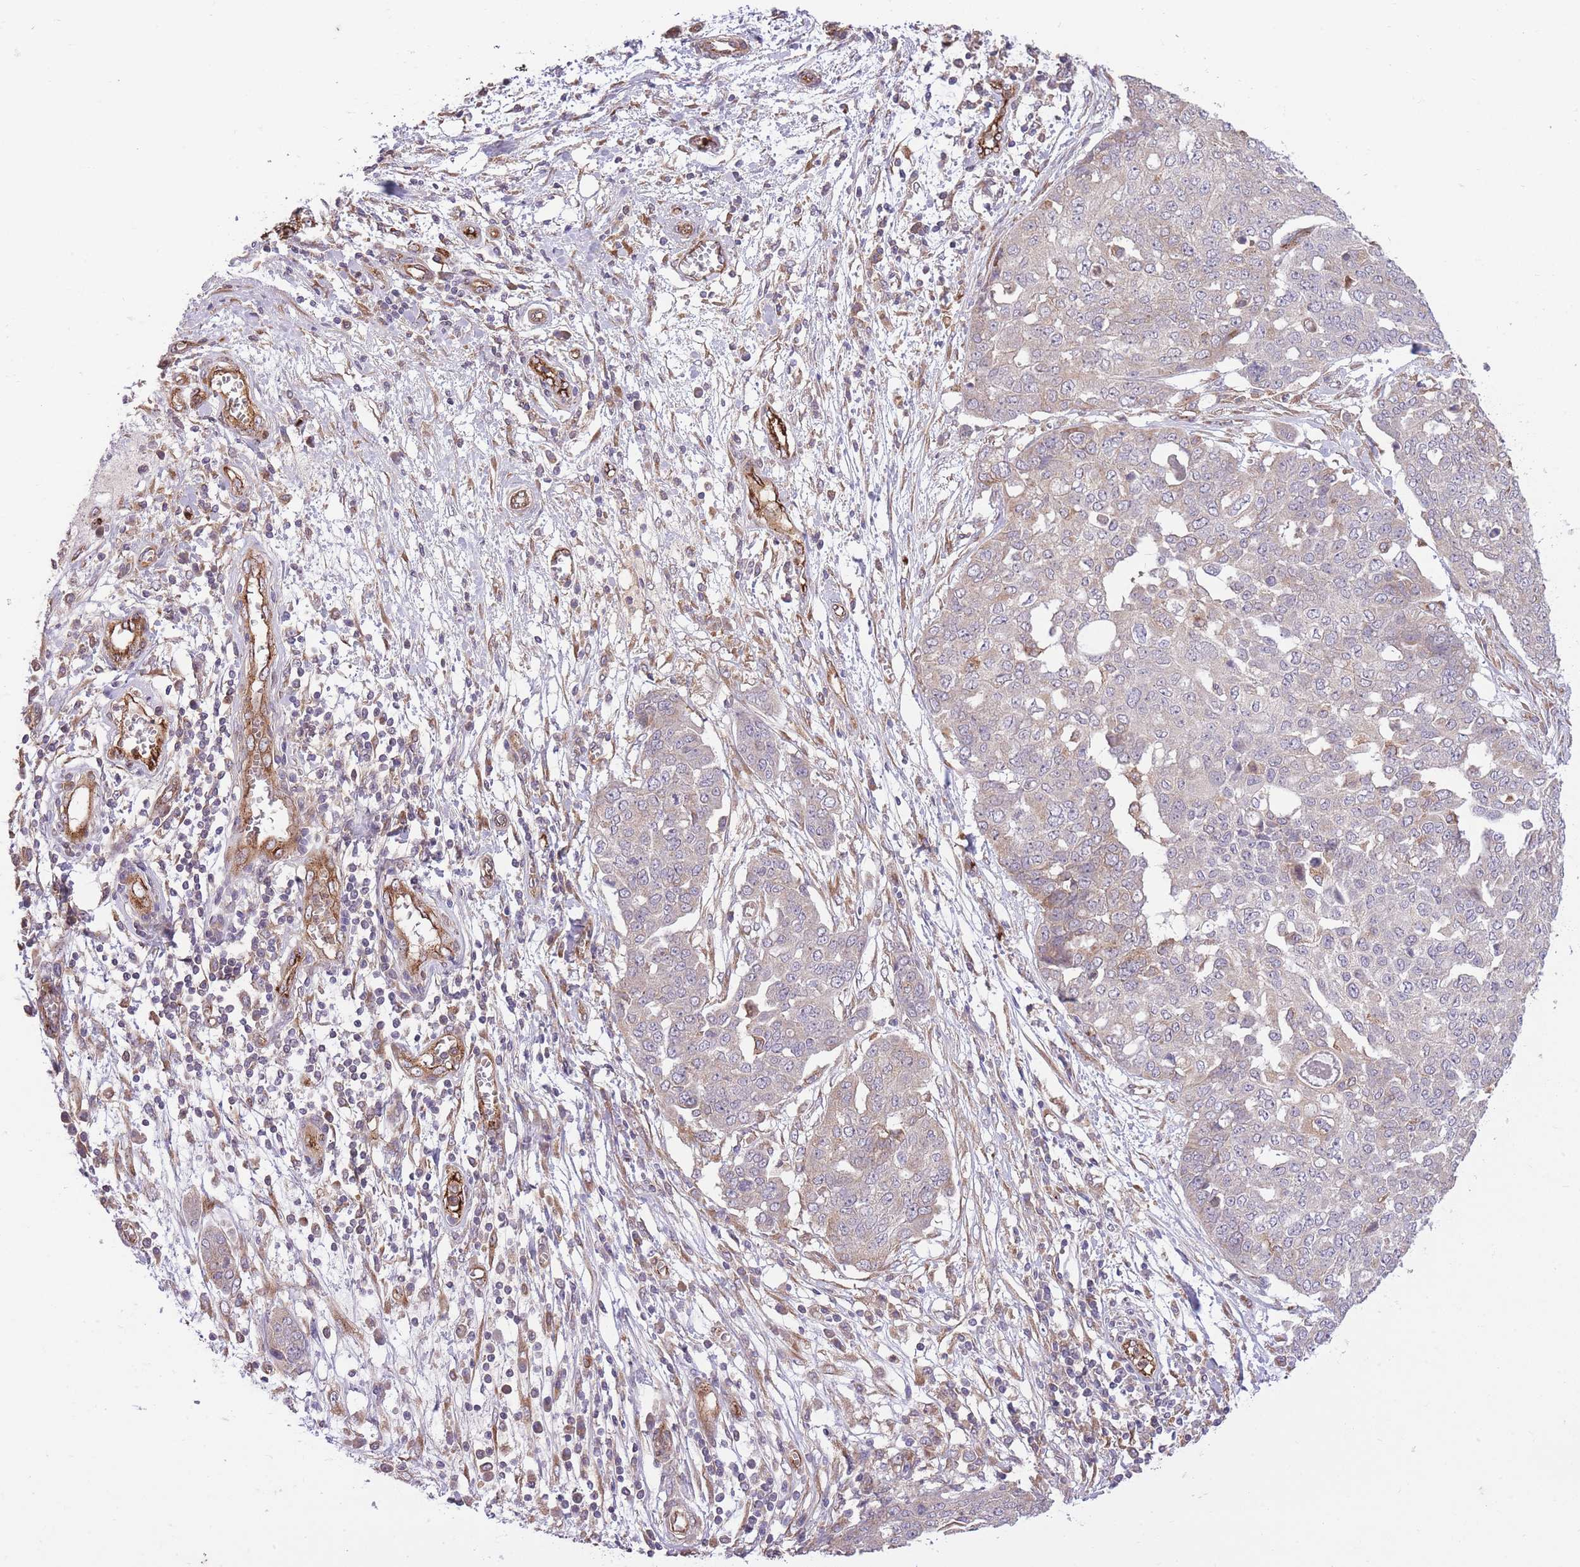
{"staining": {"intensity": "negative", "quantity": "none", "location": "none"}, "tissue": "ovarian cancer", "cell_type": "Tumor cells", "image_type": "cancer", "snomed": [{"axis": "morphology", "description": "Cystadenocarcinoma, serous, NOS"}, {"axis": "topography", "description": "Soft tissue"}, {"axis": "topography", "description": "Ovary"}], "caption": "Tumor cells are negative for brown protein staining in serous cystadenocarcinoma (ovarian).", "gene": "CISH", "patient": {"sex": "female", "age": 57}}